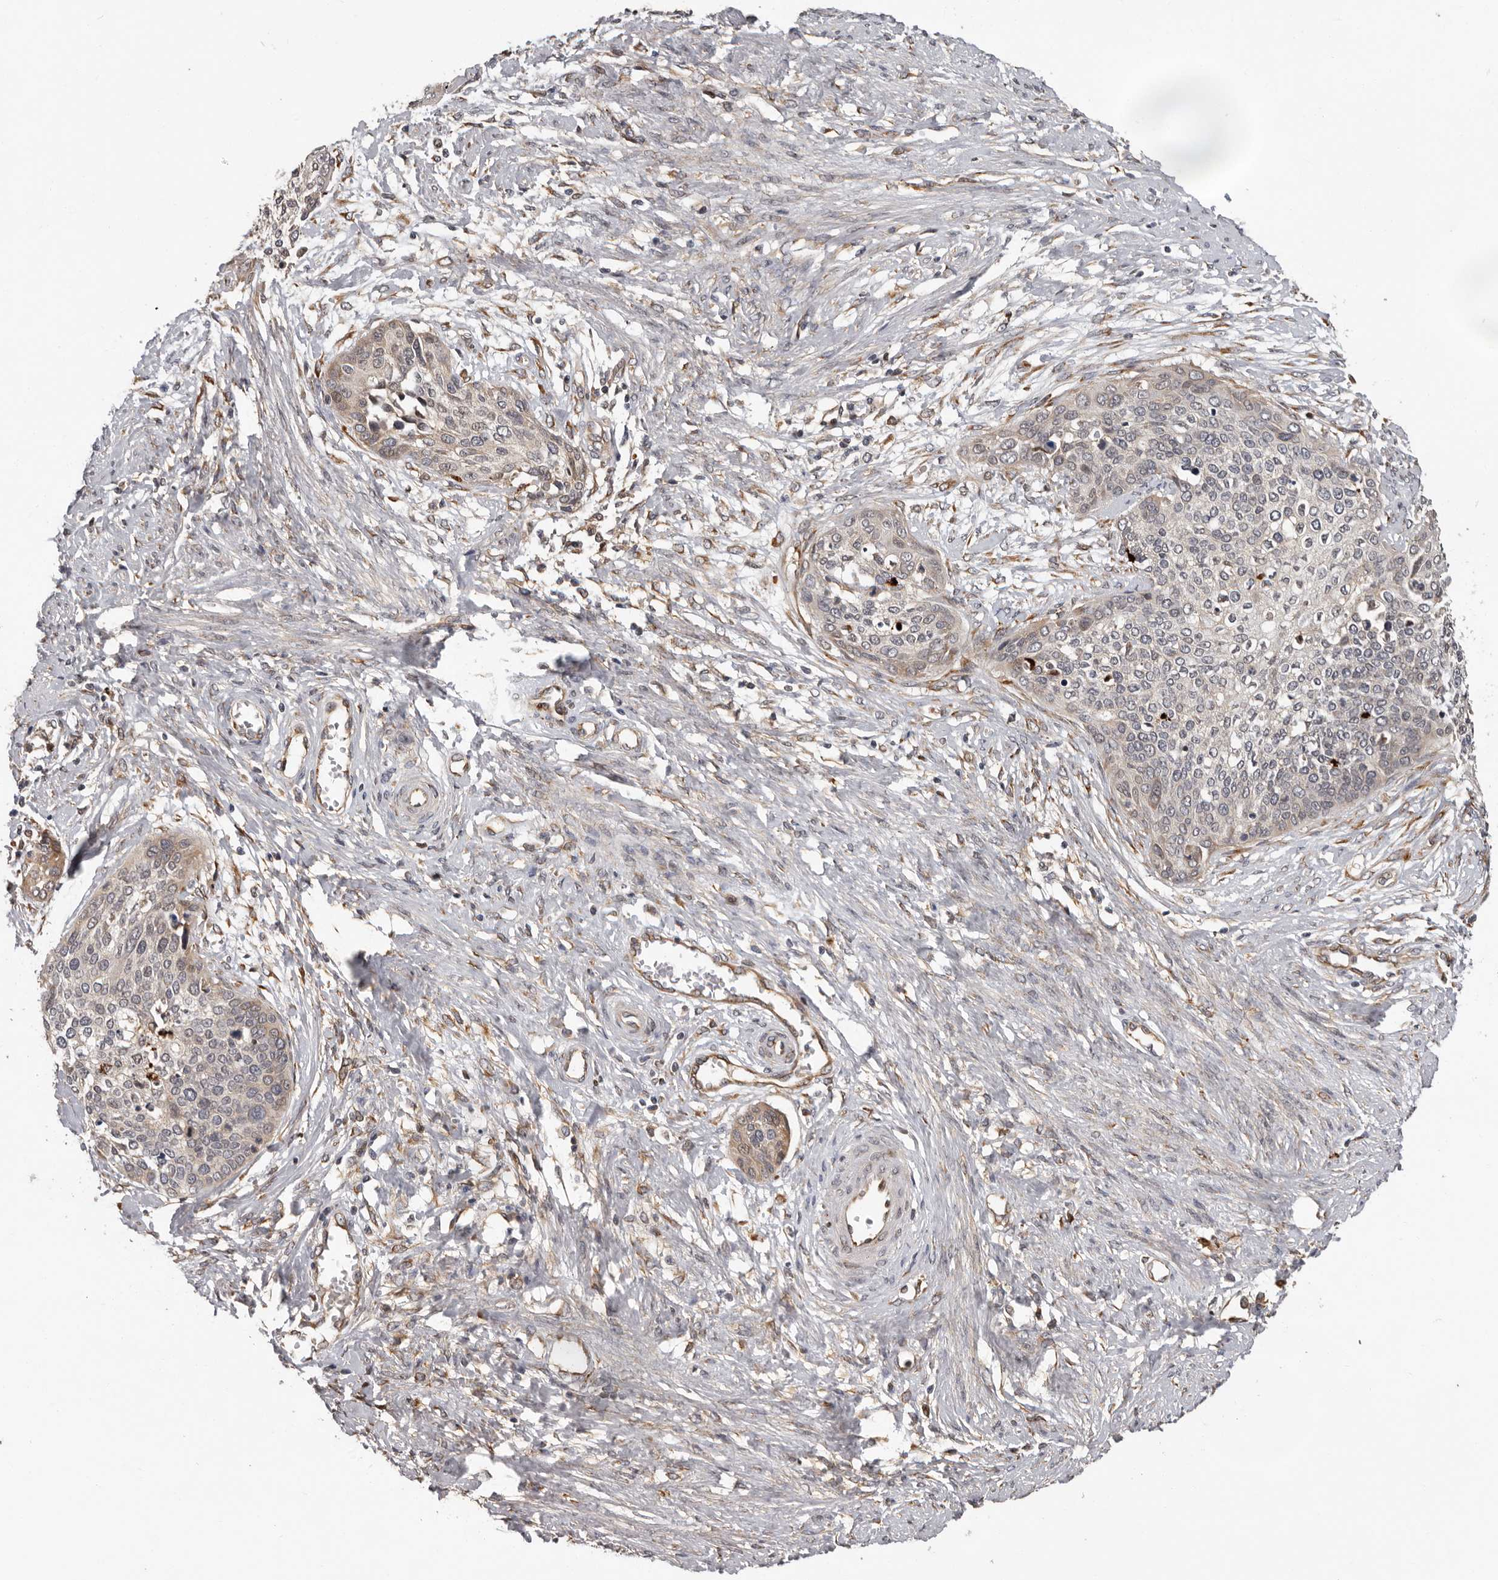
{"staining": {"intensity": "weak", "quantity": "<25%", "location": "cytoplasmic/membranous"}, "tissue": "cervical cancer", "cell_type": "Tumor cells", "image_type": "cancer", "snomed": [{"axis": "morphology", "description": "Squamous cell carcinoma, NOS"}, {"axis": "topography", "description": "Cervix"}], "caption": "Immunohistochemistry (IHC) photomicrograph of human cervical cancer stained for a protein (brown), which demonstrates no expression in tumor cells.", "gene": "MTF1", "patient": {"sex": "female", "age": 37}}